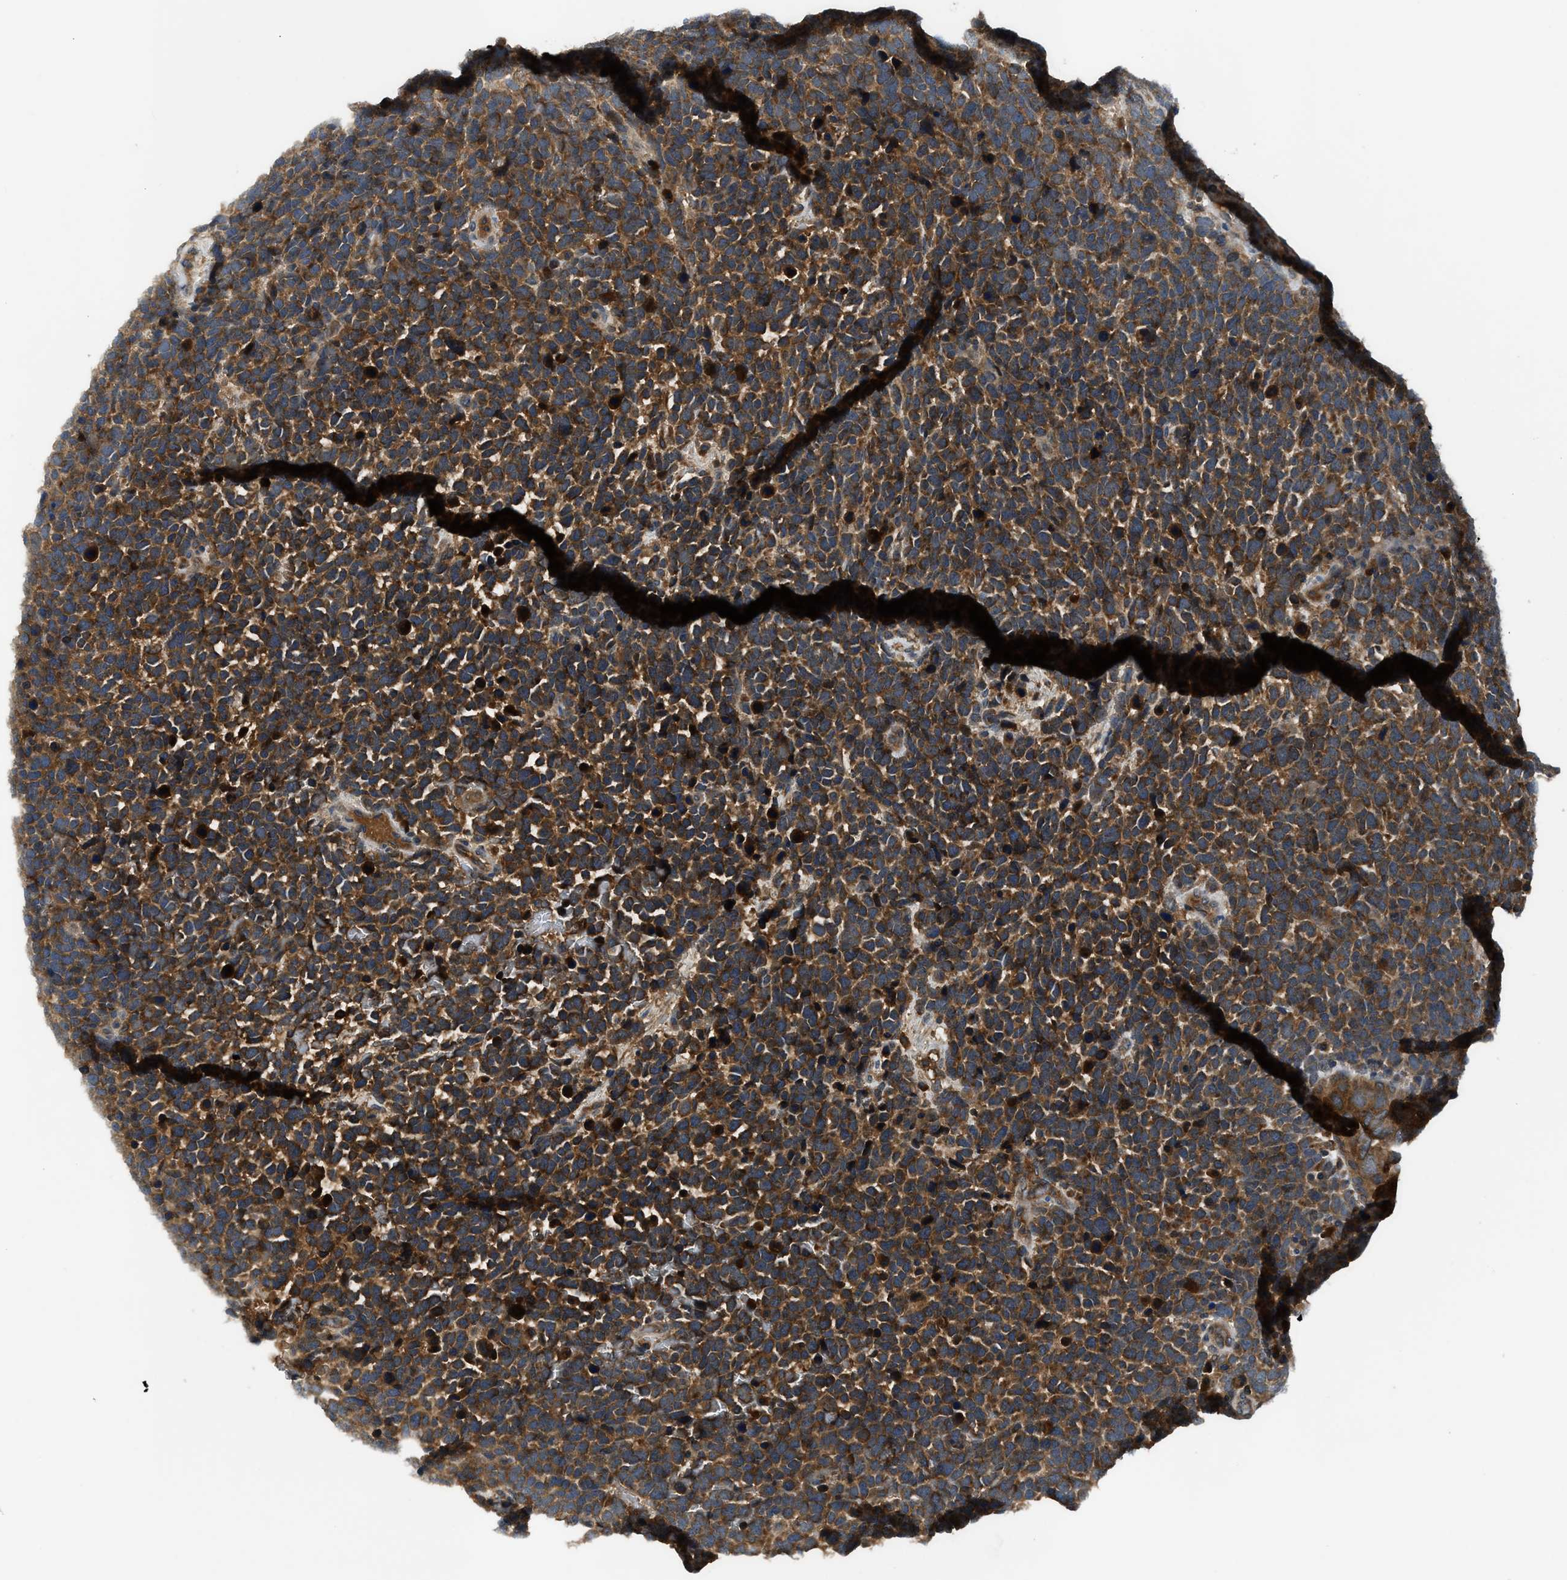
{"staining": {"intensity": "strong", "quantity": ">75%", "location": "cytoplasmic/membranous"}, "tissue": "urothelial cancer", "cell_type": "Tumor cells", "image_type": "cancer", "snomed": [{"axis": "morphology", "description": "Urothelial carcinoma, High grade"}, {"axis": "topography", "description": "Urinary bladder"}], "caption": "A histopathology image of high-grade urothelial carcinoma stained for a protein shows strong cytoplasmic/membranous brown staining in tumor cells. The protein of interest is shown in brown color, while the nuclei are stained blue.", "gene": "PAFAH2", "patient": {"sex": "female", "age": 82}}